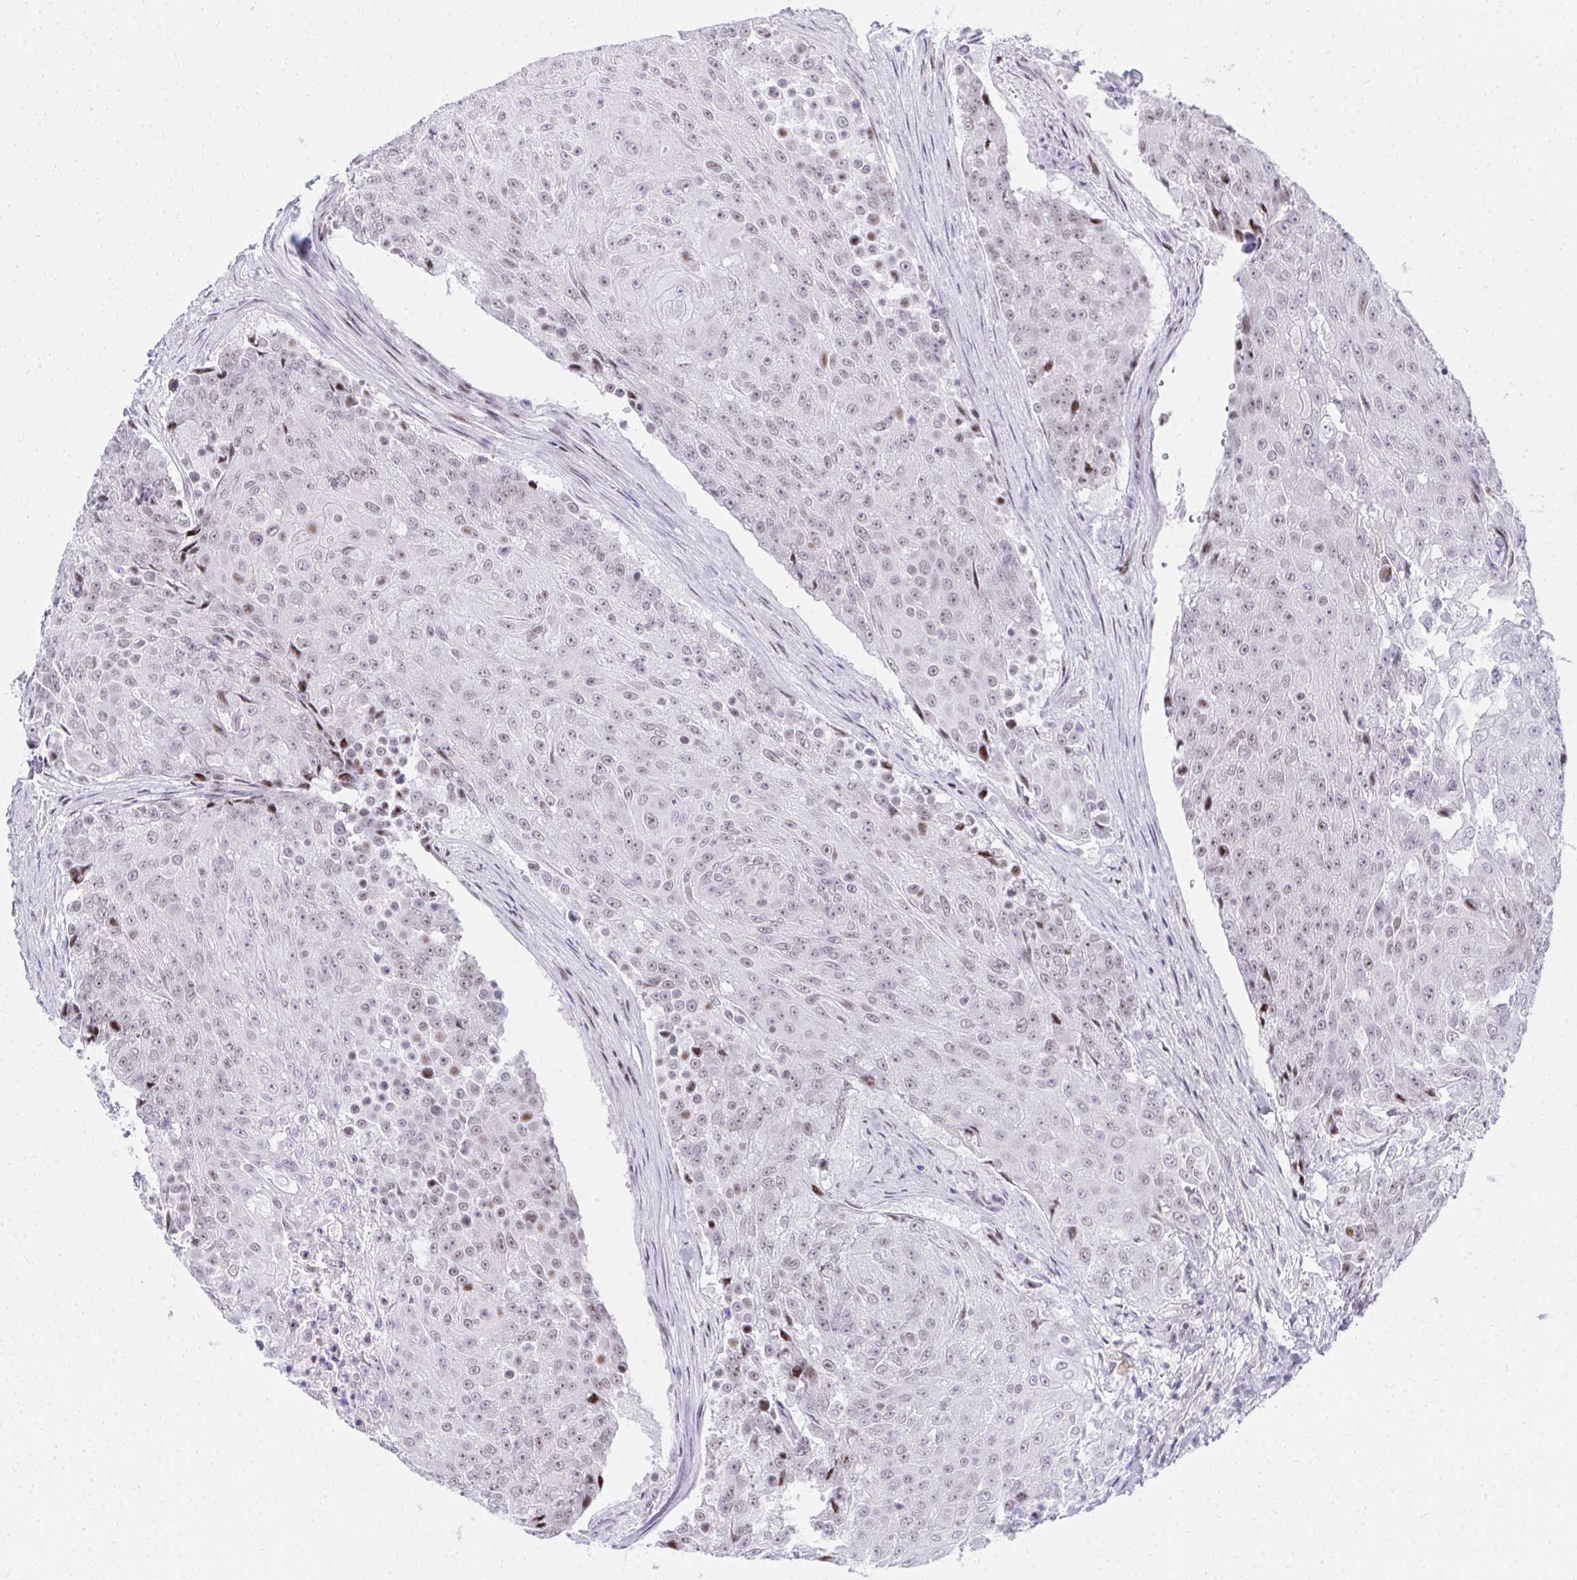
{"staining": {"intensity": "weak", "quantity": ">75%", "location": "nuclear"}, "tissue": "urothelial cancer", "cell_type": "Tumor cells", "image_type": "cancer", "snomed": [{"axis": "morphology", "description": "Urothelial carcinoma, High grade"}, {"axis": "topography", "description": "Urinary bladder"}], "caption": "An IHC micrograph of neoplastic tissue is shown. Protein staining in brown highlights weak nuclear positivity in urothelial cancer within tumor cells.", "gene": "GLDN", "patient": {"sex": "female", "age": 63}}